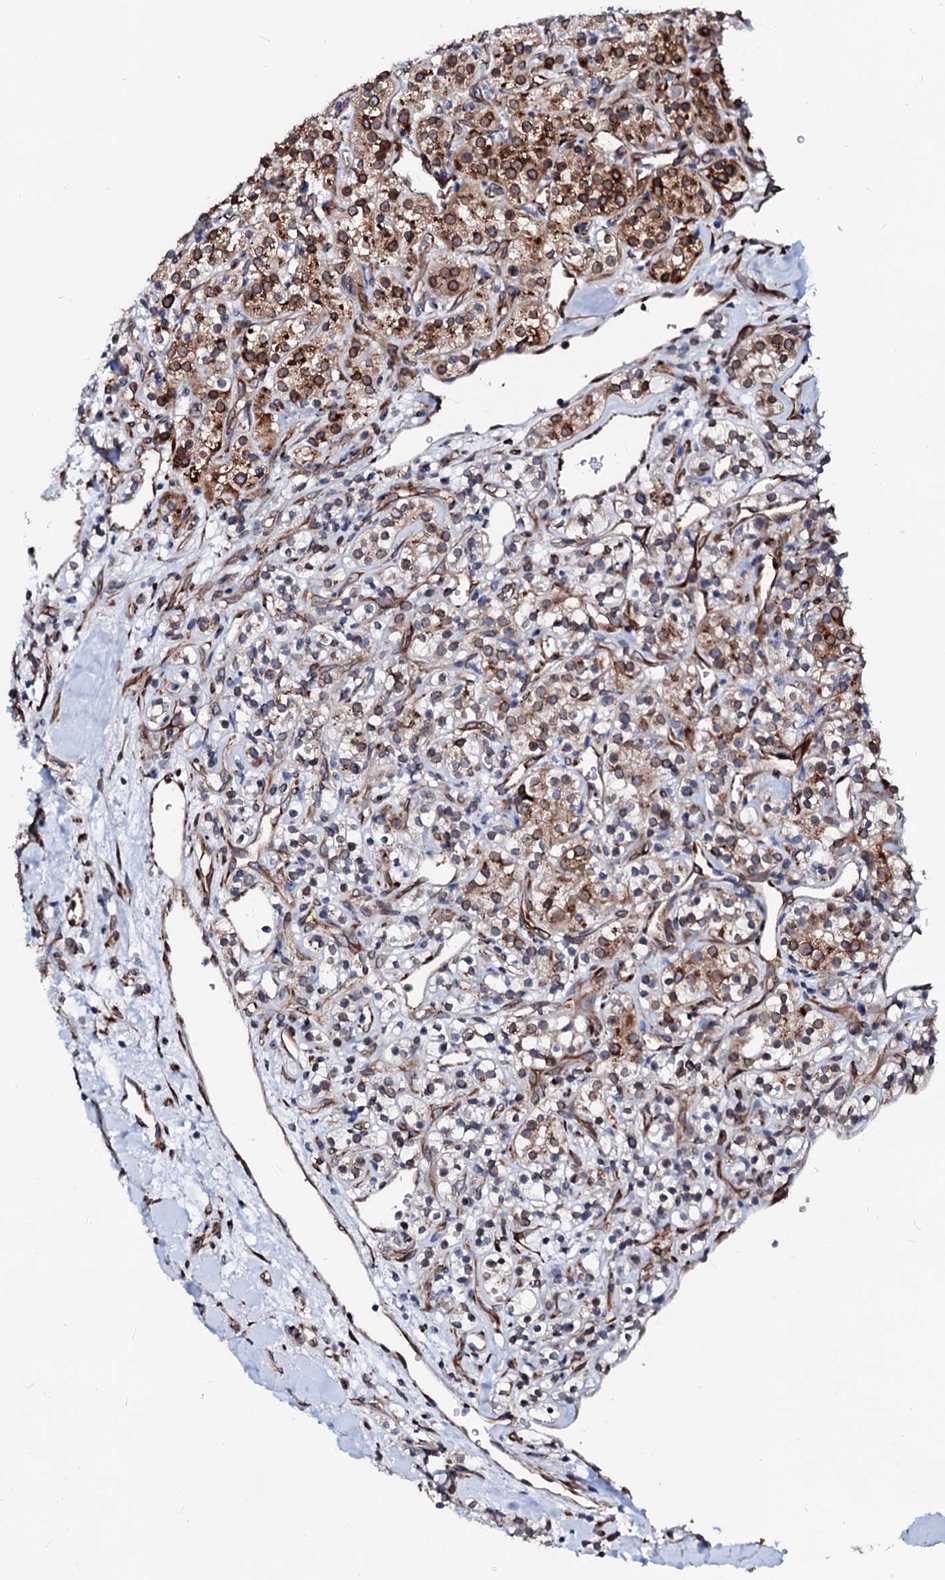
{"staining": {"intensity": "moderate", "quantity": "25%-75%", "location": "cytoplasmic/membranous"}, "tissue": "renal cancer", "cell_type": "Tumor cells", "image_type": "cancer", "snomed": [{"axis": "morphology", "description": "Adenocarcinoma, NOS"}, {"axis": "topography", "description": "Kidney"}], "caption": "Human adenocarcinoma (renal) stained with a protein marker shows moderate staining in tumor cells.", "gene": "TMCO3", "patient": {"sex": "male", "age": 77}}